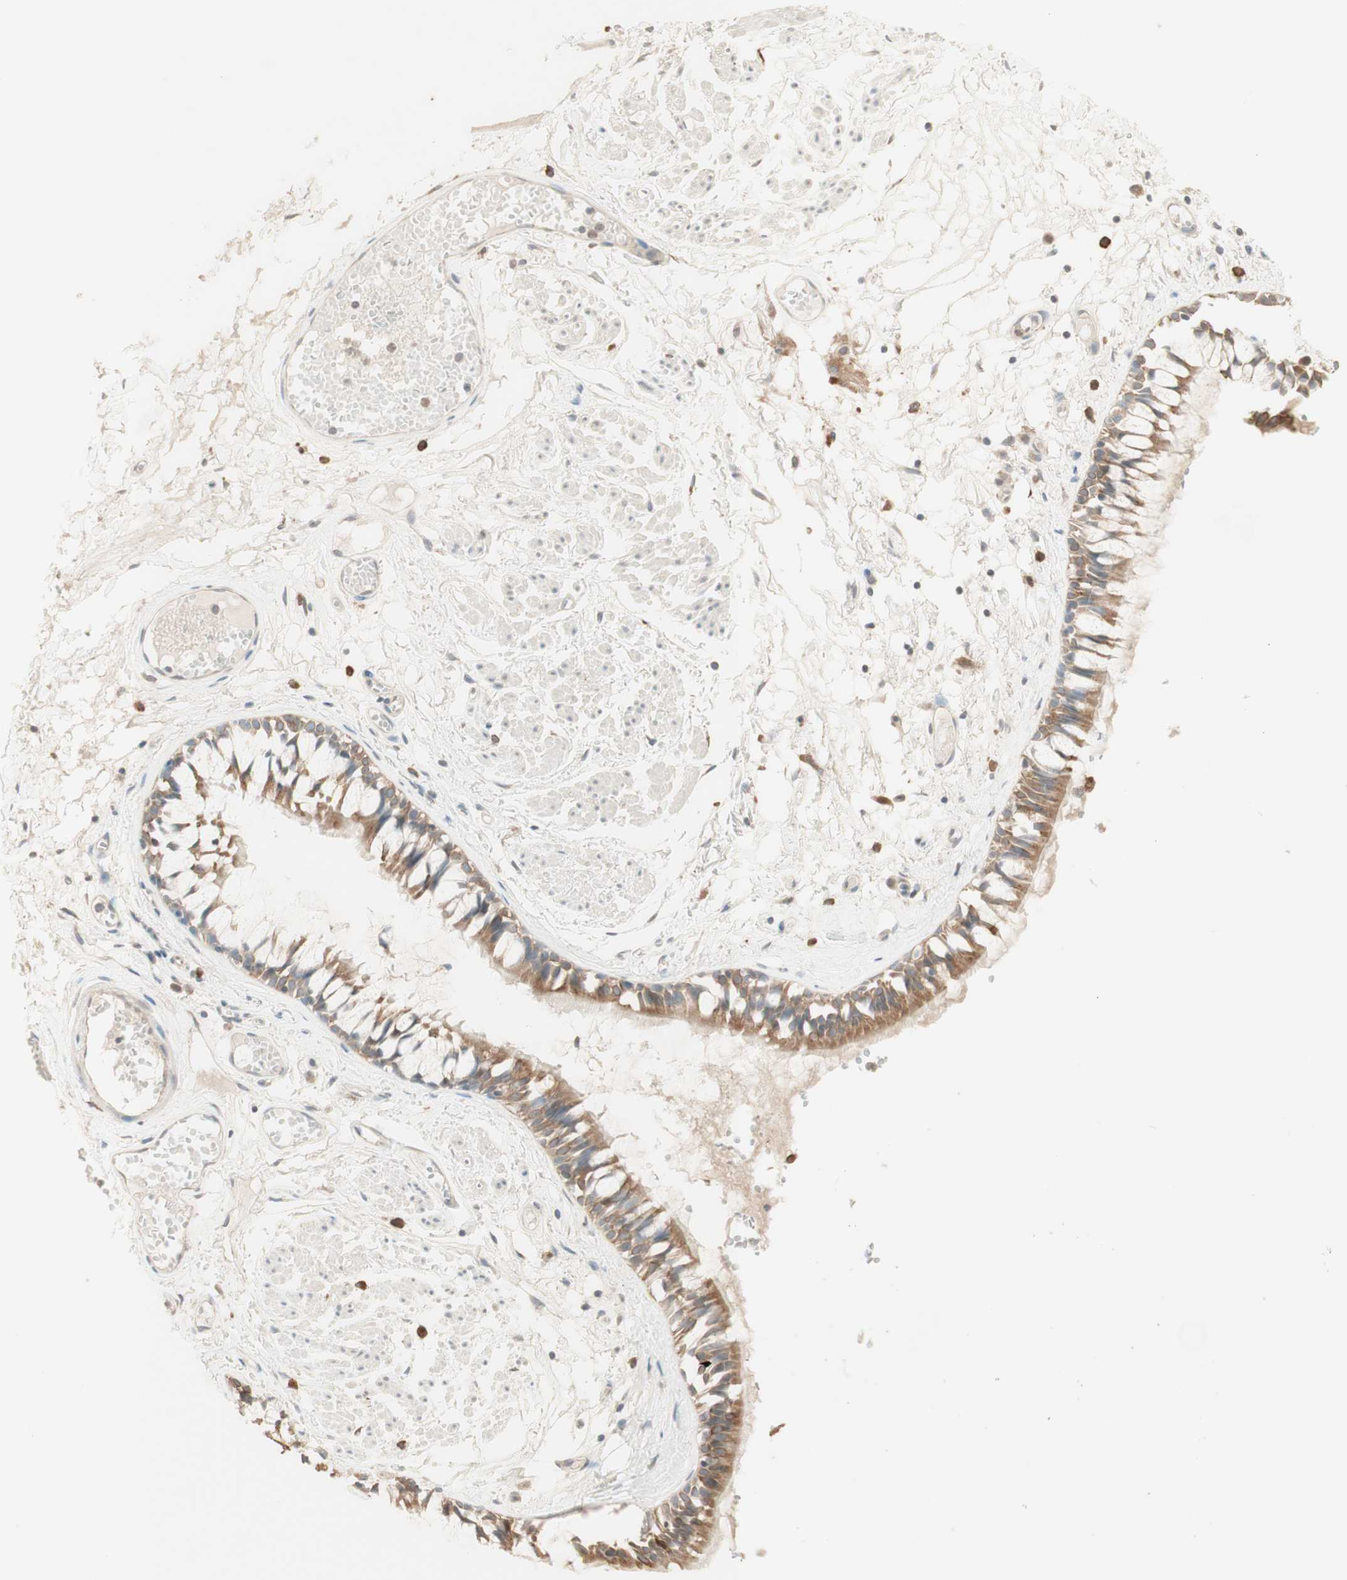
{"staining": {"intensity": "moderate", "quantity": ">75%", "location": "cytoplasmic/membranous"}, "tissue": "bronchus", "cell_type": "Respiratory epithelial cells", "image_type": "normal", "snomed": [{"axis": "morphology", "description": "Normal tissue, NOS"}, {"axis": "morphology", "description": "Inflammation, NOS"}, {"axis": "topography", "description": "Cartilage tissue"}, {"axis": "topography", "description": "Lung"}], "caption": "A micrograph showing moderate cytoplasmic/membranous expression in about >75% of respiratory epithelial cells in unremarkable bronchus, as visualized by brown immunohistochemical staining.", "gene": "CLCN2", "patient": {"sex": "male", "age": 71}}